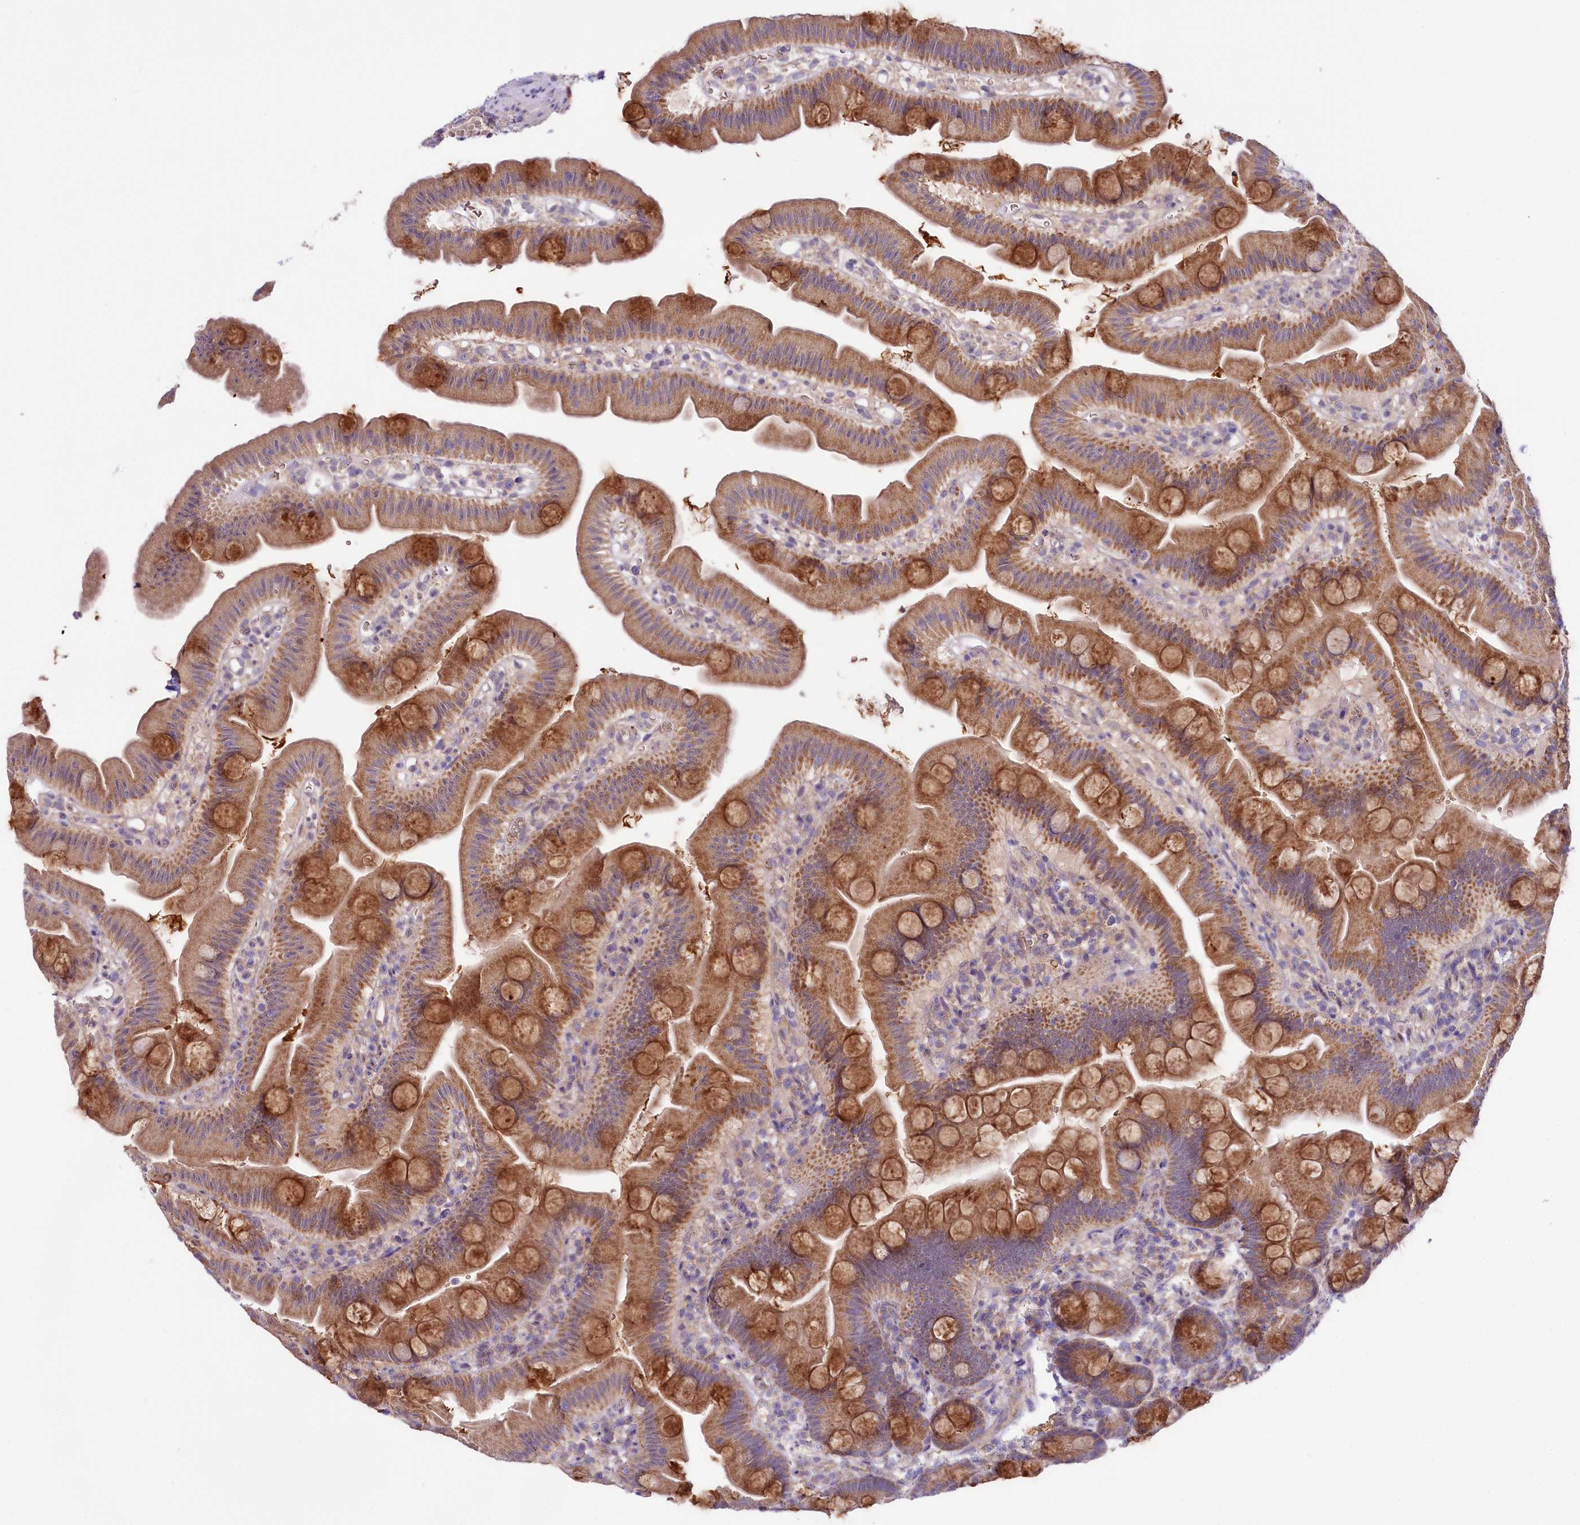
{"staining": {"intensity": "strong", "quantity": ">75%", "location": "cytoplasmic/membranous"}, "tissue": "small intestine", "cell_type": "Glandular cells", "image_type": "normal", "snomed": [{"axis": "morphology", "description": "Normal tissue, NOS"}, {"axis": "topography", "description": "Small intestine"}], "caption": "Immunohistochemical staining of unremarkable small intestine reveals strong cytoplasmic/membranous protein staining in about >75% of glandular cells. (Brightfield microscopy of DAB IHC at high magnification).", "gene": "CEP295", "patient": {"sex": "female", "age": 68}}